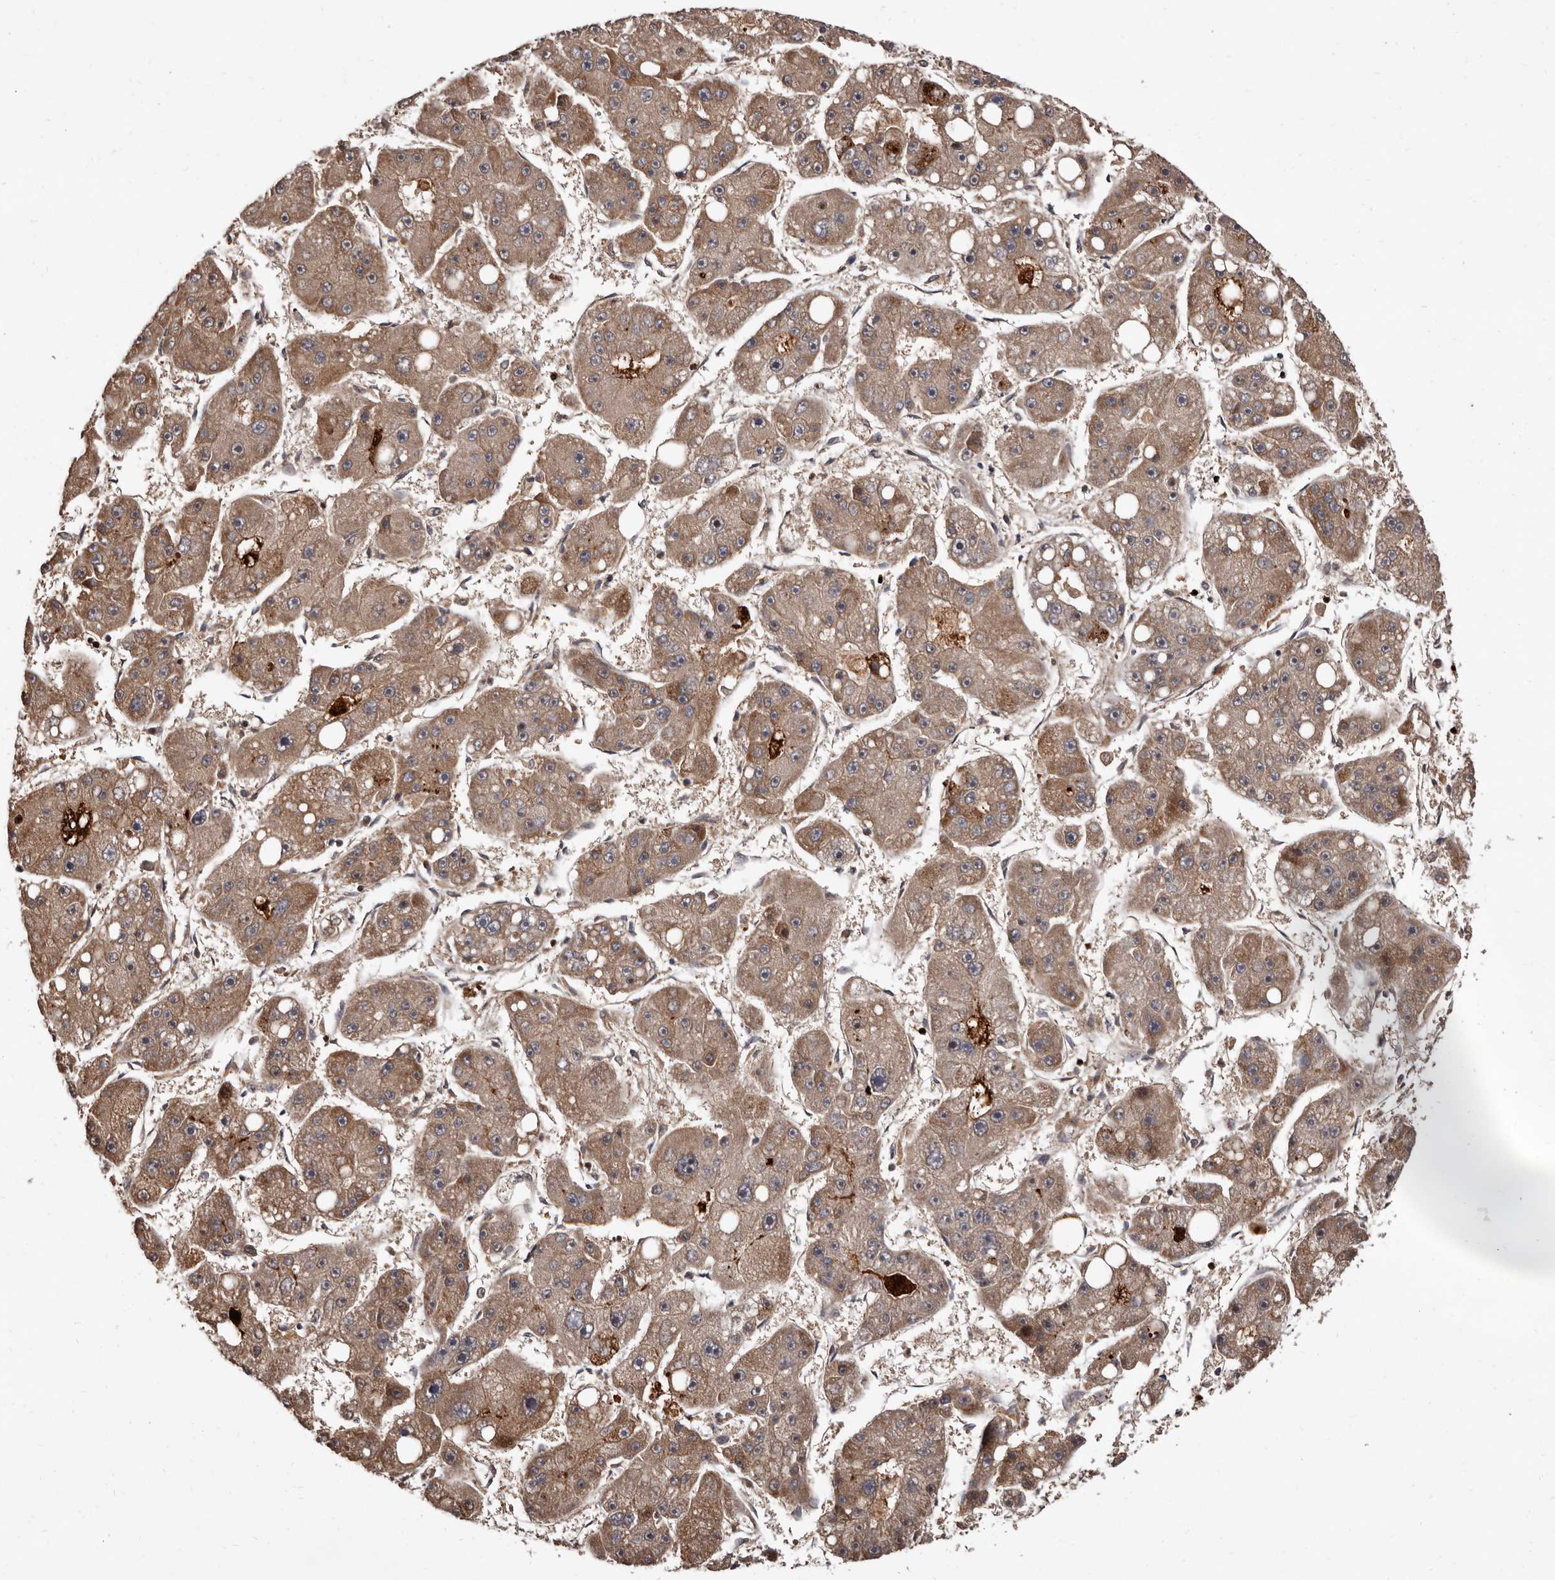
{"staining": {"intensity": "moderate", "quantity": ">75%", "location": "cytoplasmic/membranous"}, "tissue": "liver cancer", "cell_type": "Tumor cells", "image_type": "cancer", "snomed": [{"axis": "morphology", "description": "Carcinoma, Hepatocellular, NOS"}, {"axis": "topography", "description": "Liver"}], "caption": "Liver cancer was stained to show a protein in brown. There is medium levels of moderate cytoplasmic/membranous expression in approximately >75% of tumor cells. Nuclei are stained in blue.", "gene": "WEE2", "patient": {"sex": "female", "age": 61}}